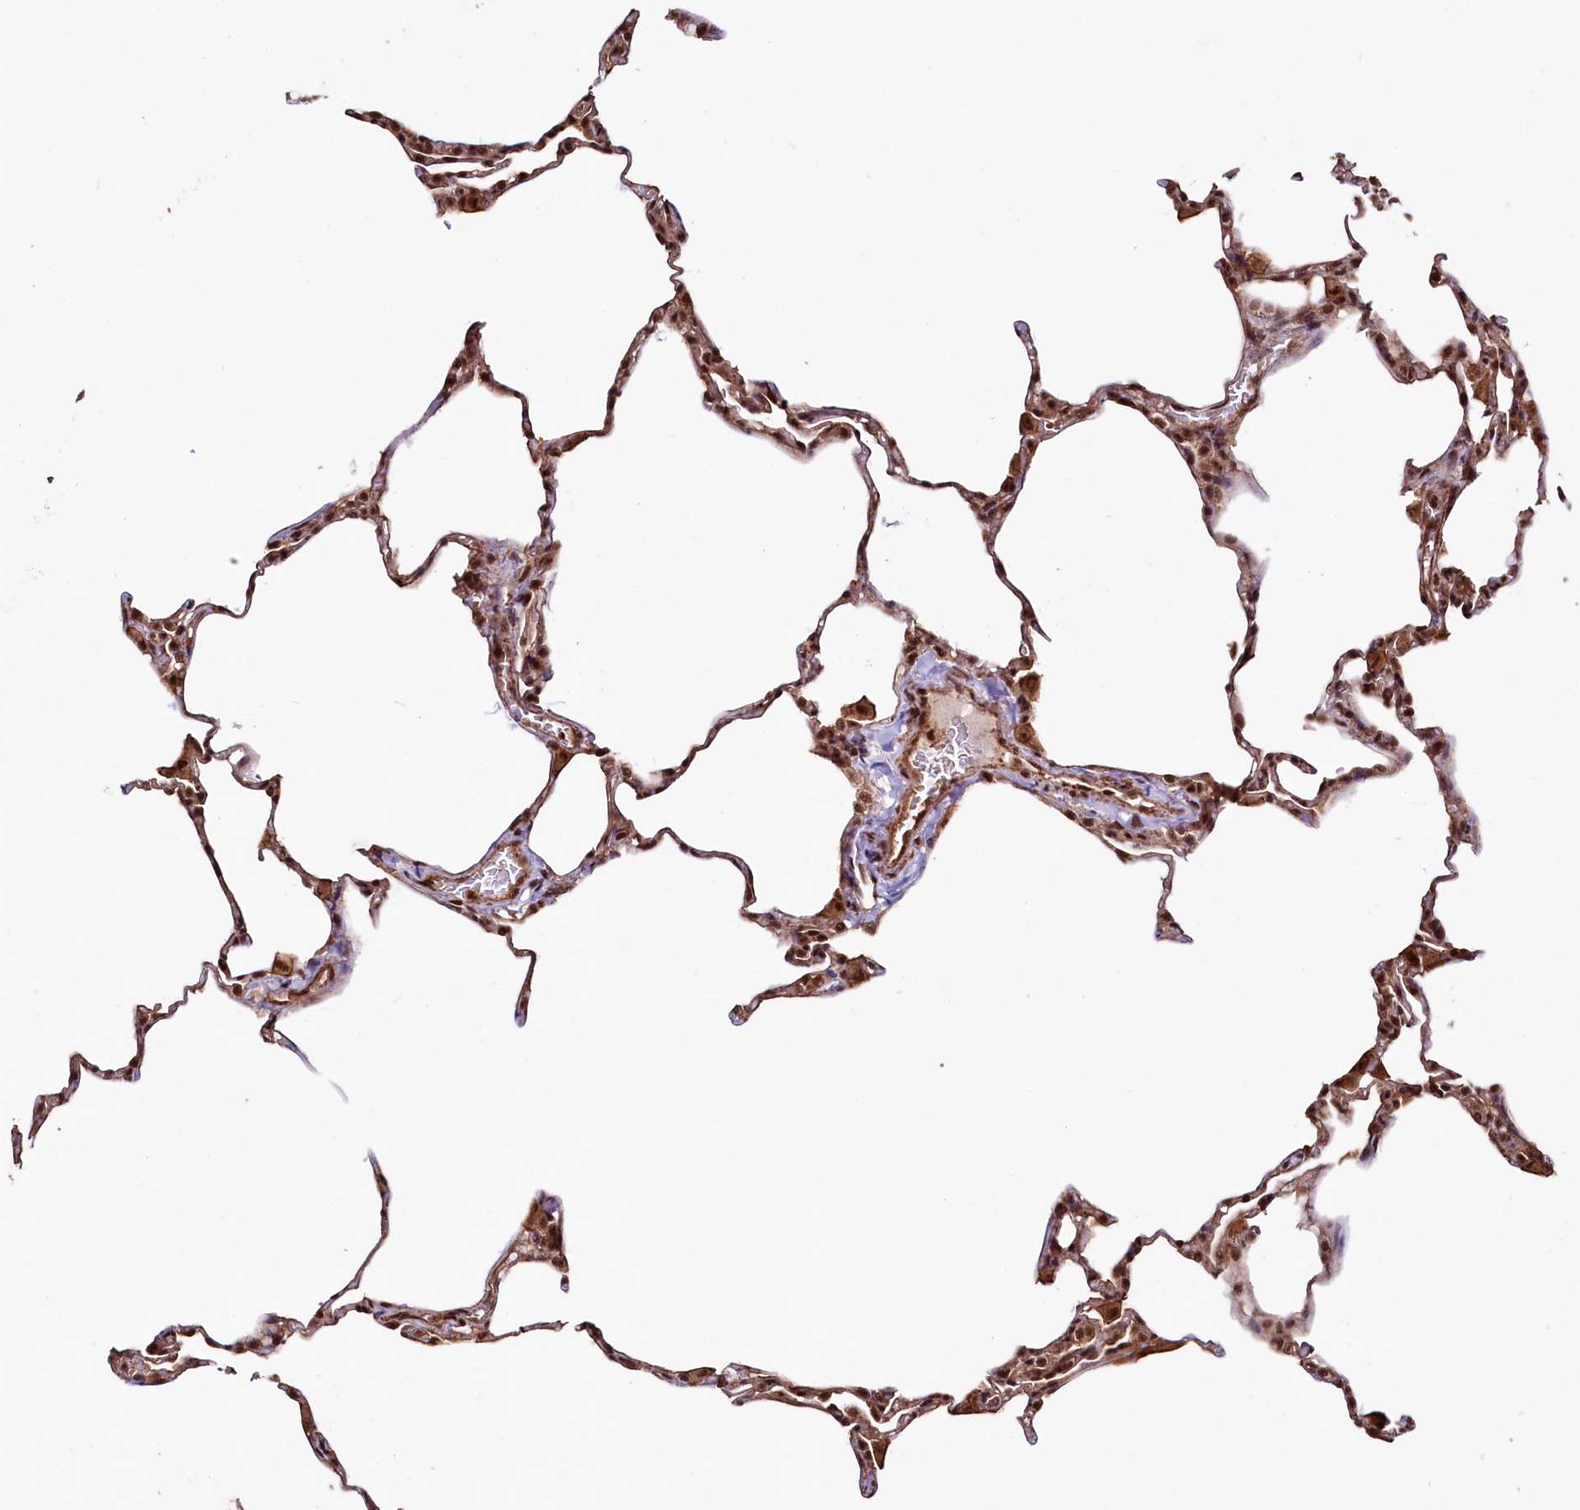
{"staining": {"intensity": "moderate", "quantity": ">75%", "location": "cytoplasmic/membranous,nuclear"}, "tissue": "lung", "cell_type": "Alveolar cells", "image_type": "normal", "snomed": [{"axis": "morphology", "description": "Normal tissue, NOS"}, {"axis": "topography", "description": "Lung"}], "caption": "Immunohistochemistry of benign lung exhibits medium levels of moderate cytoplasmic/membranous,nuclear expression in approximately >75% of alveolar cells.", "gene": "SFSWAP", "patient": {"sex": "male", "age": 20}}